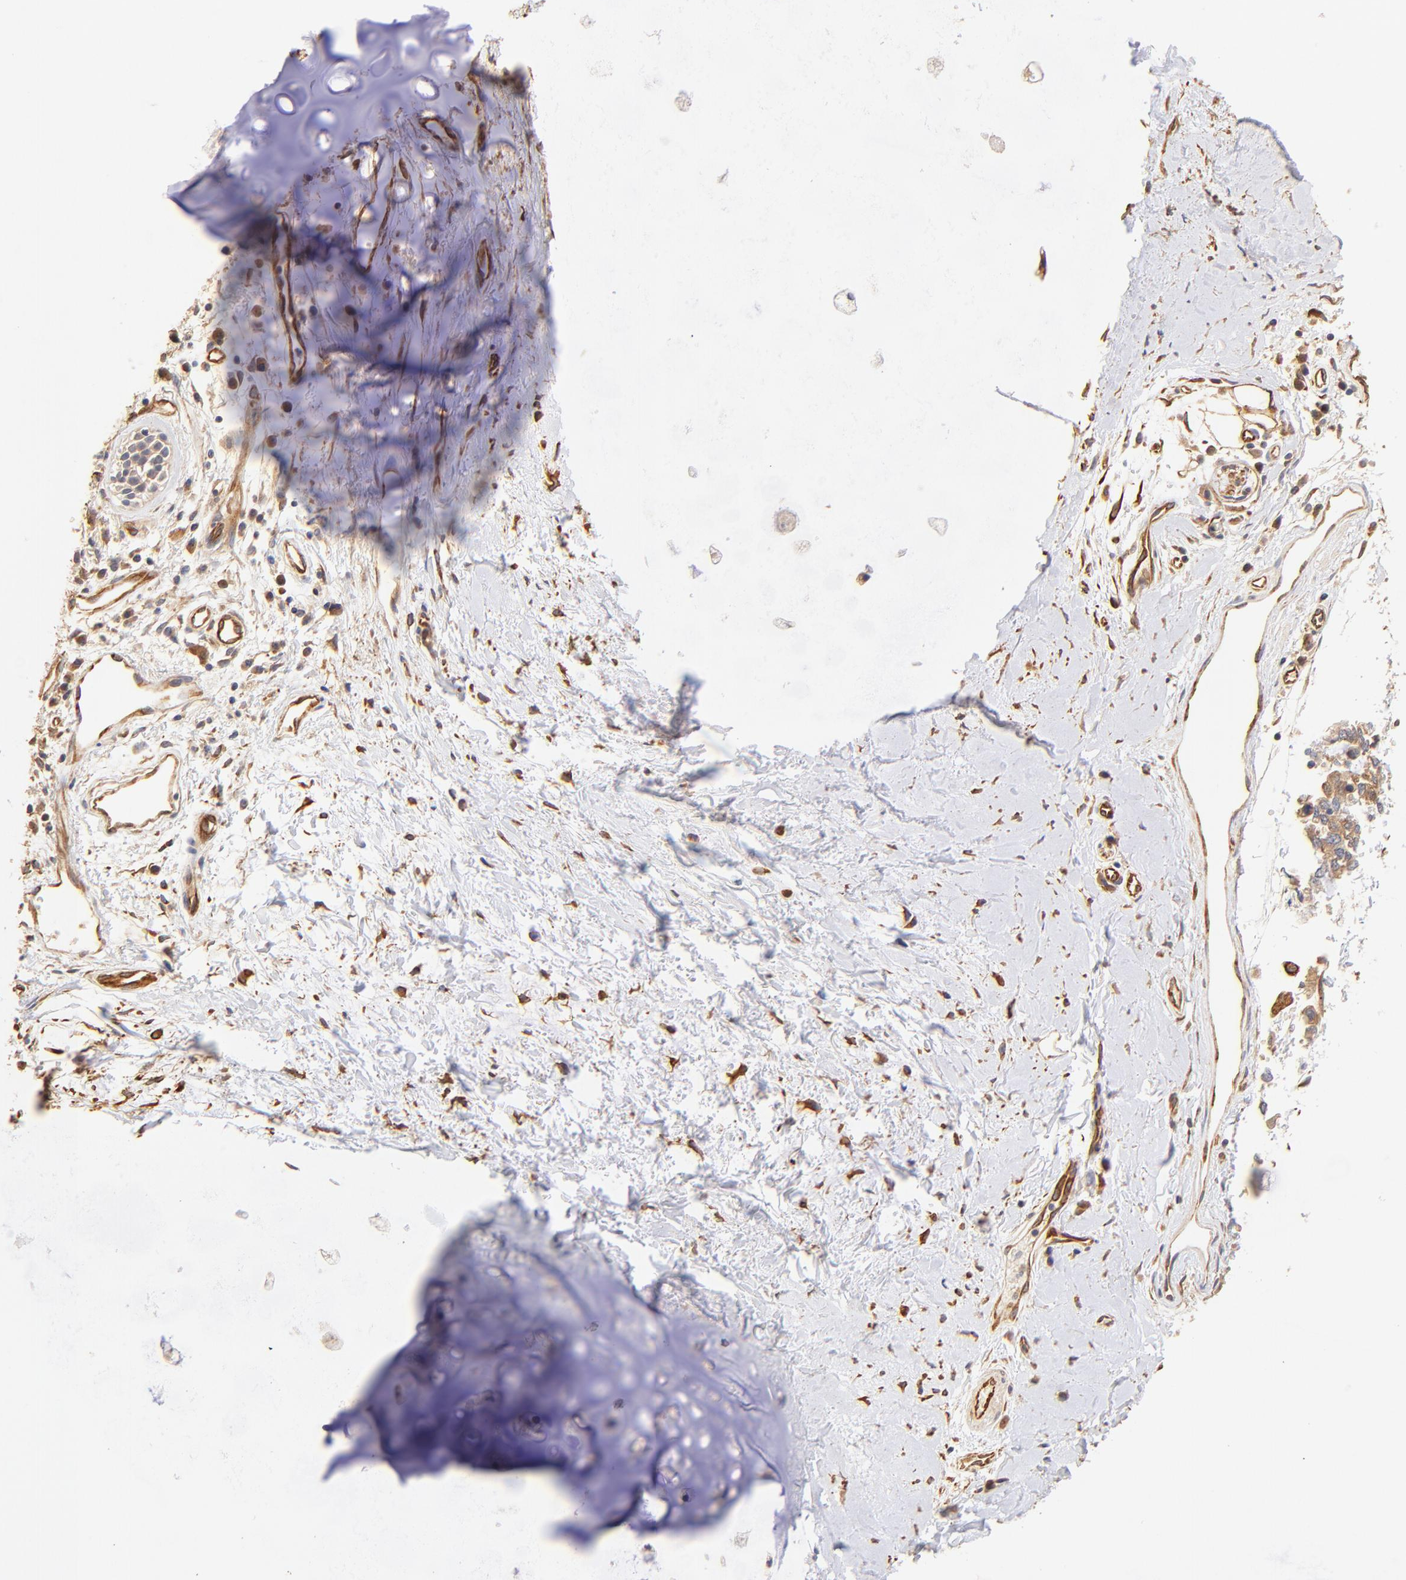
{"staining": {"intensity": "moderate", "quantity": ">75%", "location": "cytoplasmic/membranous"}, "tissue": "adipose tissue", "cell_type": "Adipocytes", "image_type": "normal", "snomed": [{"axis": "morphology", "description": "Normal tissue, NOS"}, {"axis": "morphology", "description": "Adenocarcinoma, NOS"}, {"axis": "topography", "description": "Cartilage tissue"}, {"axis": "topography", "description": "Bronchus"}, {"axis": "topography", "description": "Lung"}], "caption": "Protein analysis of unremarkable adipose tissue shows moderate cytoplasmic/membranous staining in about >75% of adipocytes. (DAB IHC, brown staining for protein, blue staining for nuclei).", "gene": "TNFAIP3", "patient": {"sex": "female", "age": 67}}